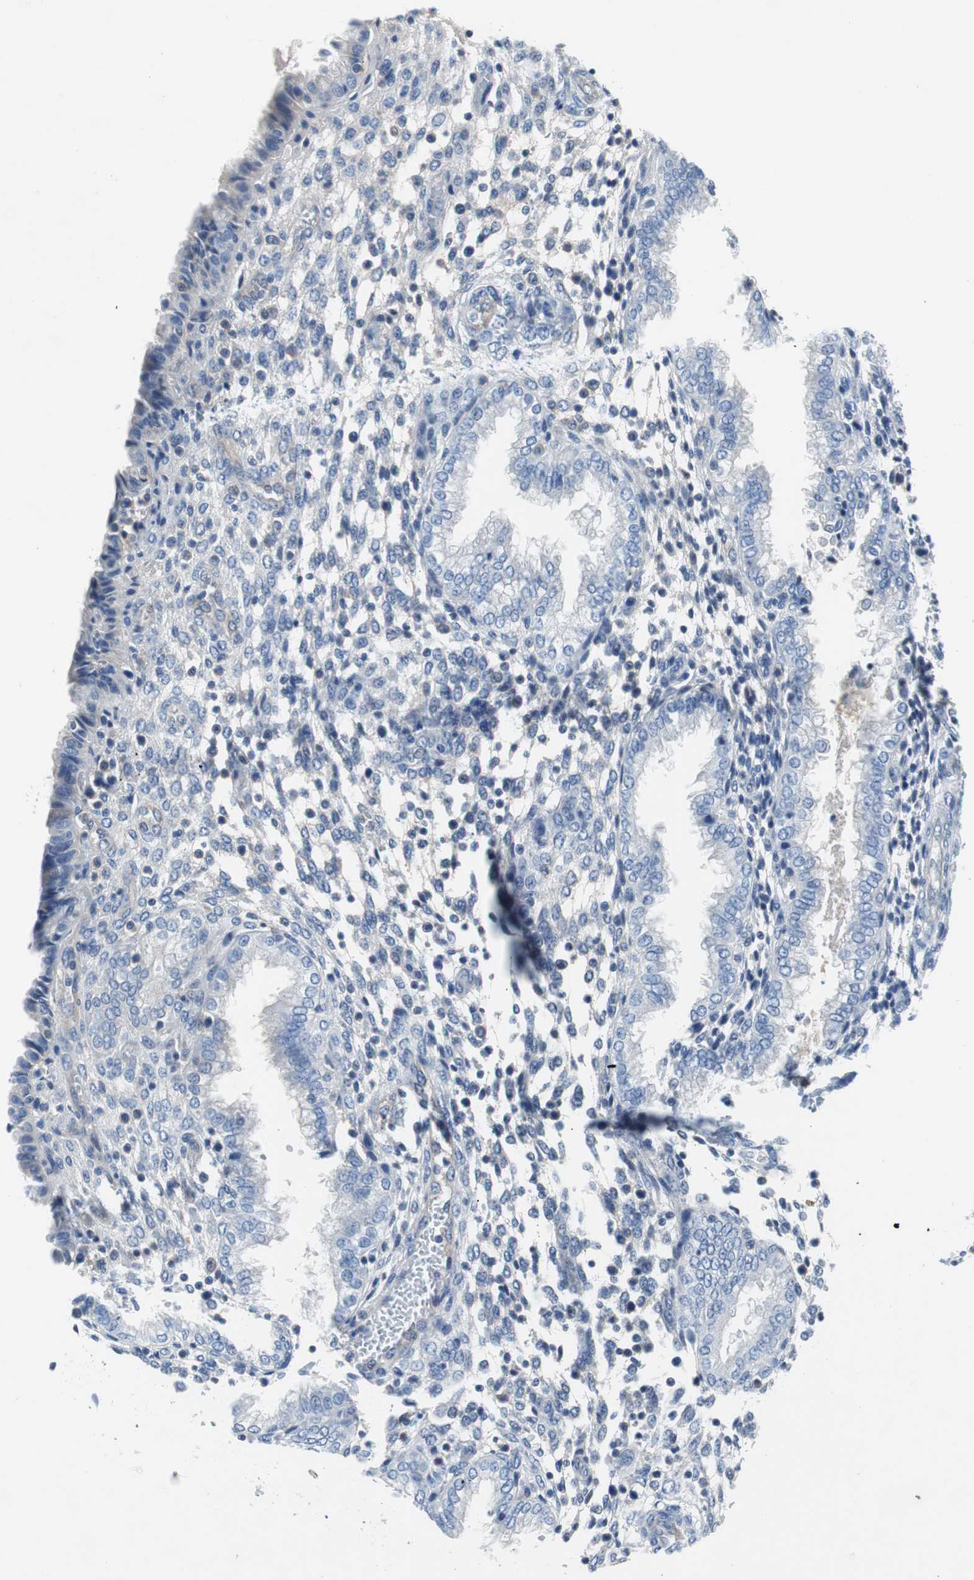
{"staining": {"intensity": "negative", "quantity": "none", "location": "none"}, "tissue": "endometrium", "cell_type": "Cells in endometrial stroma", "image_type": "normal", "snomed": [{"axis": "morphology", "description": "Normal tissue, NOS"}, {"axis": "topography", "description": "Endometrium"}], "caption": "Immunohistochemical staining of normal human endometrium shows no significant expression in cells in endometrial stroma.", "gene": "EEF2K", "patient": {"sex": "female", "age": 33}}